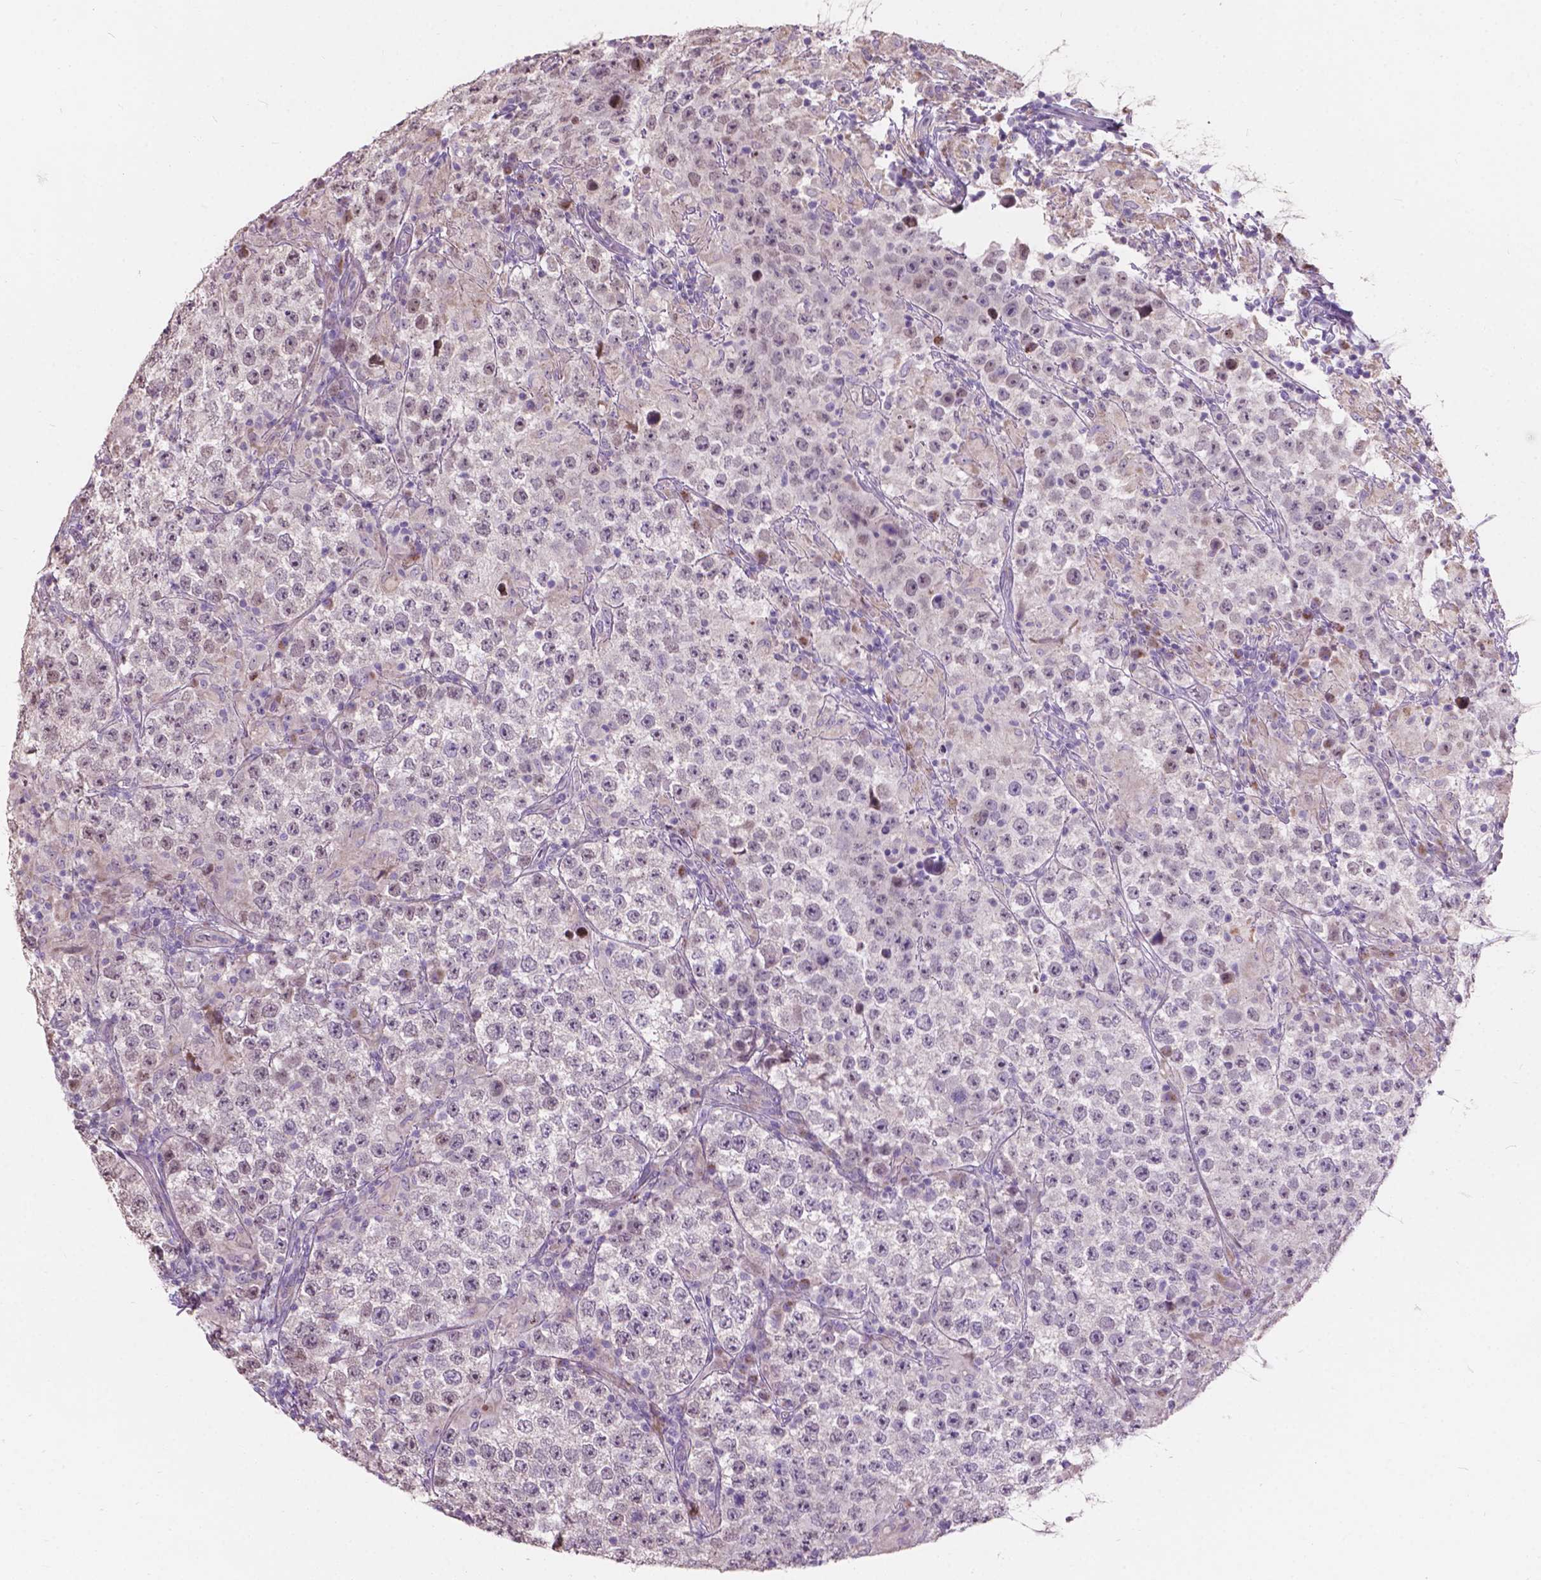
{"staining": {"intensity": "negative", "quantity": "none", "location": "none"}, "tissue": "testis cancer", "cell_type": "Tumor cells", "image_type": "cancer", "snomed": [{"axis": "morphology", "description": "Seminoma, NOS"}, {"axis": "morphology", "description": "Carcinoma, Embryonal, NOS"}, {"axis": "topography", "description": "Testis"}], "caption": "Immunohistochemistry histopathology image of human testis cancer (embryonal carcinoma) stained for a protein (brown), which displays no staining in tumor cells.", "gene": "MYH14", "patient": {"sex": "male", "age": 41}}